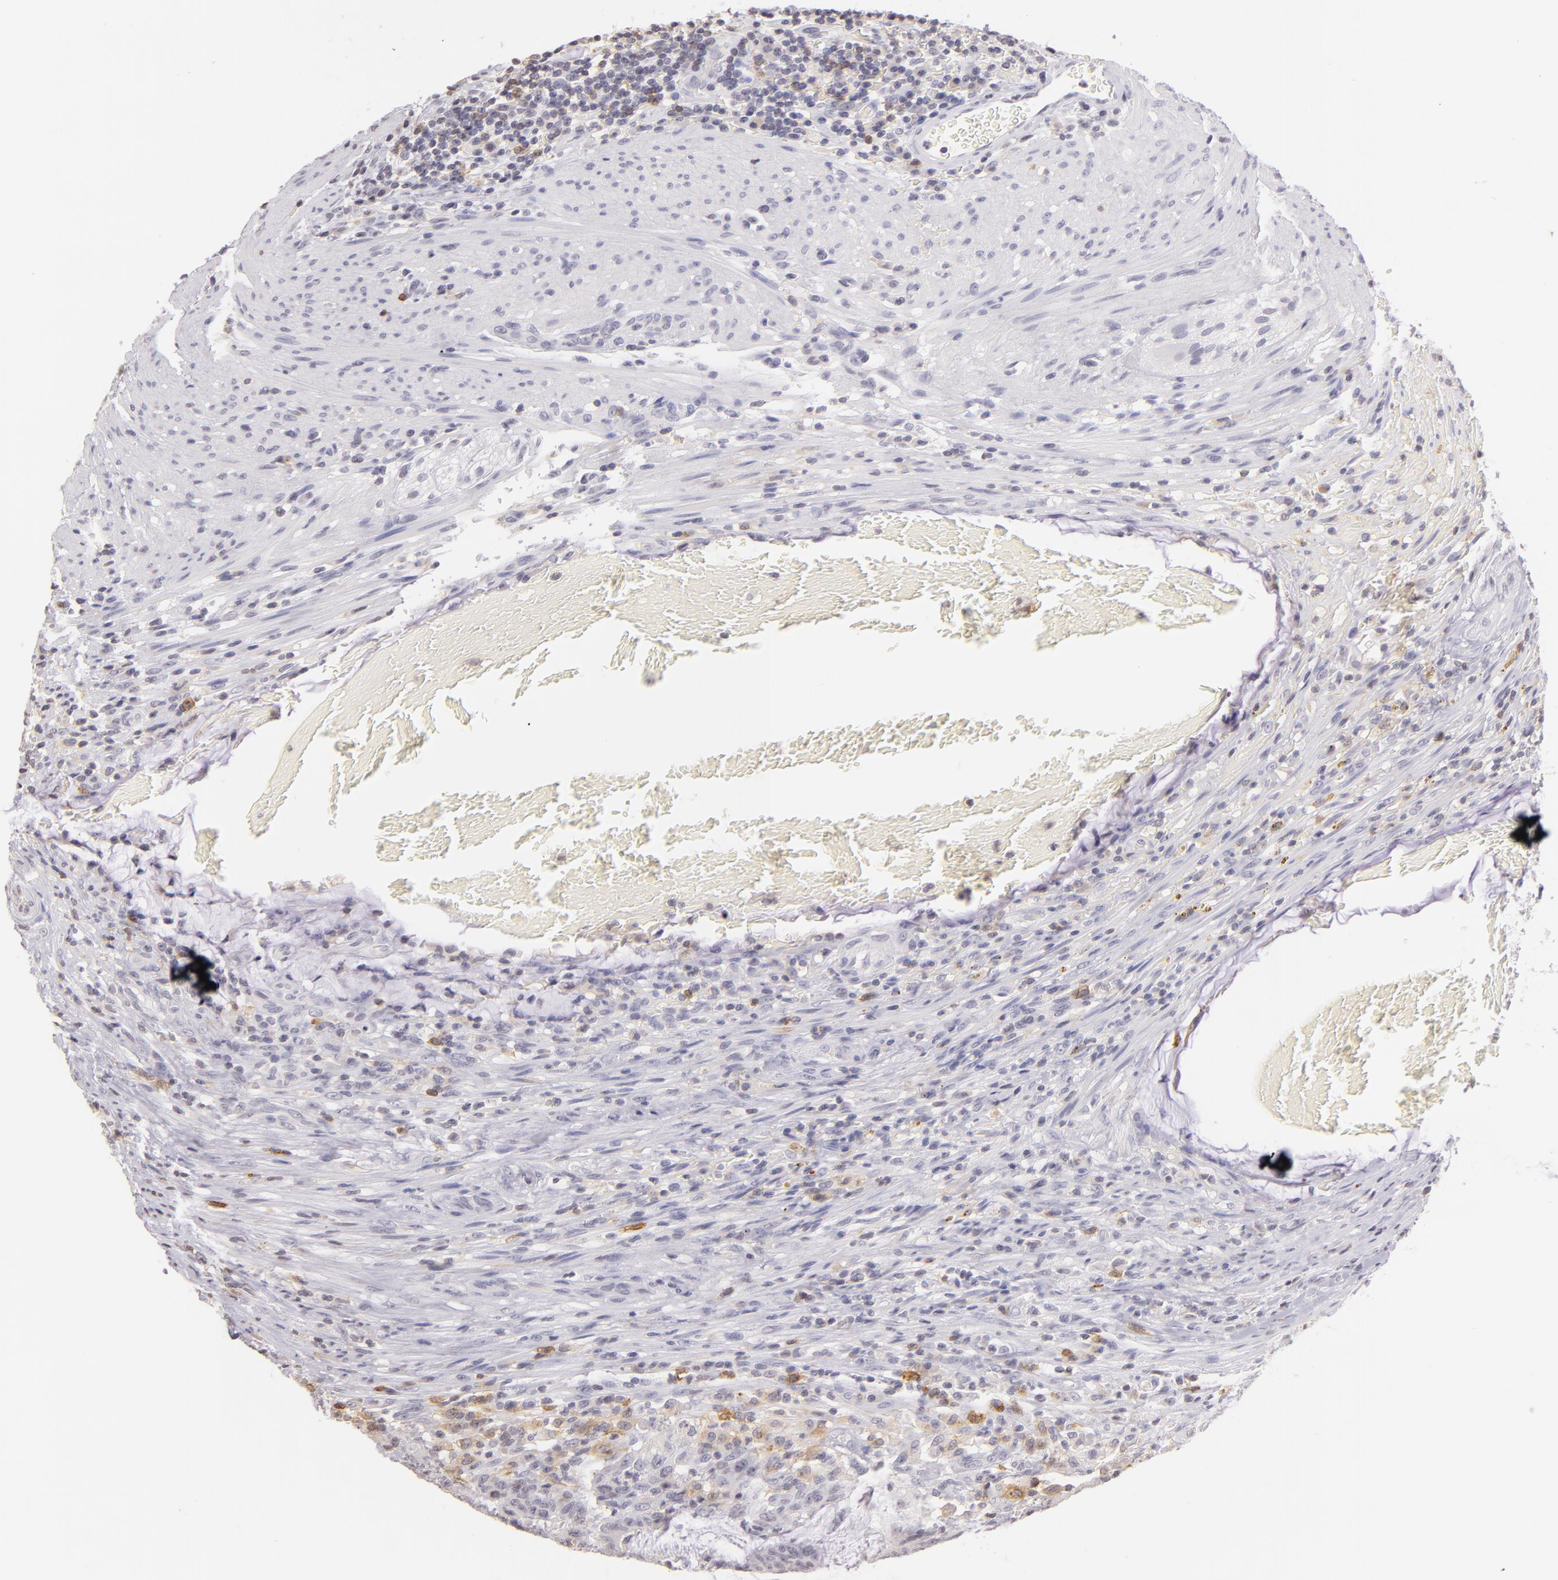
{"staining": {"intensity": "moderate", "quantity": "<25%", "location": "cytoplasmic/membranous"}, "tissue": "colorectal cancer", "cell_type": "Tumor cells", "image_type": "cancer", "snomed": [{"axis": "morphology", "description": "Adenocarcinoma, NOS"}, {"axis": "topography", "description": "Colon"}], "caption": "IHC staining of adenocarcinoma (colorectal), which reveals low levels of moderate cytoplasmic/membranous positivity in about <25% of tumor cells indicating moderate cytoplasmic/membranous protein expression. The staining was performed using DAB (3,3'-diaminobenzidine) (brown) for protein detection and nuclei were counterstained in hematoxylin (blue).", "gene": "IL2RA", "patient": {"sex": "male", "age": 54}}